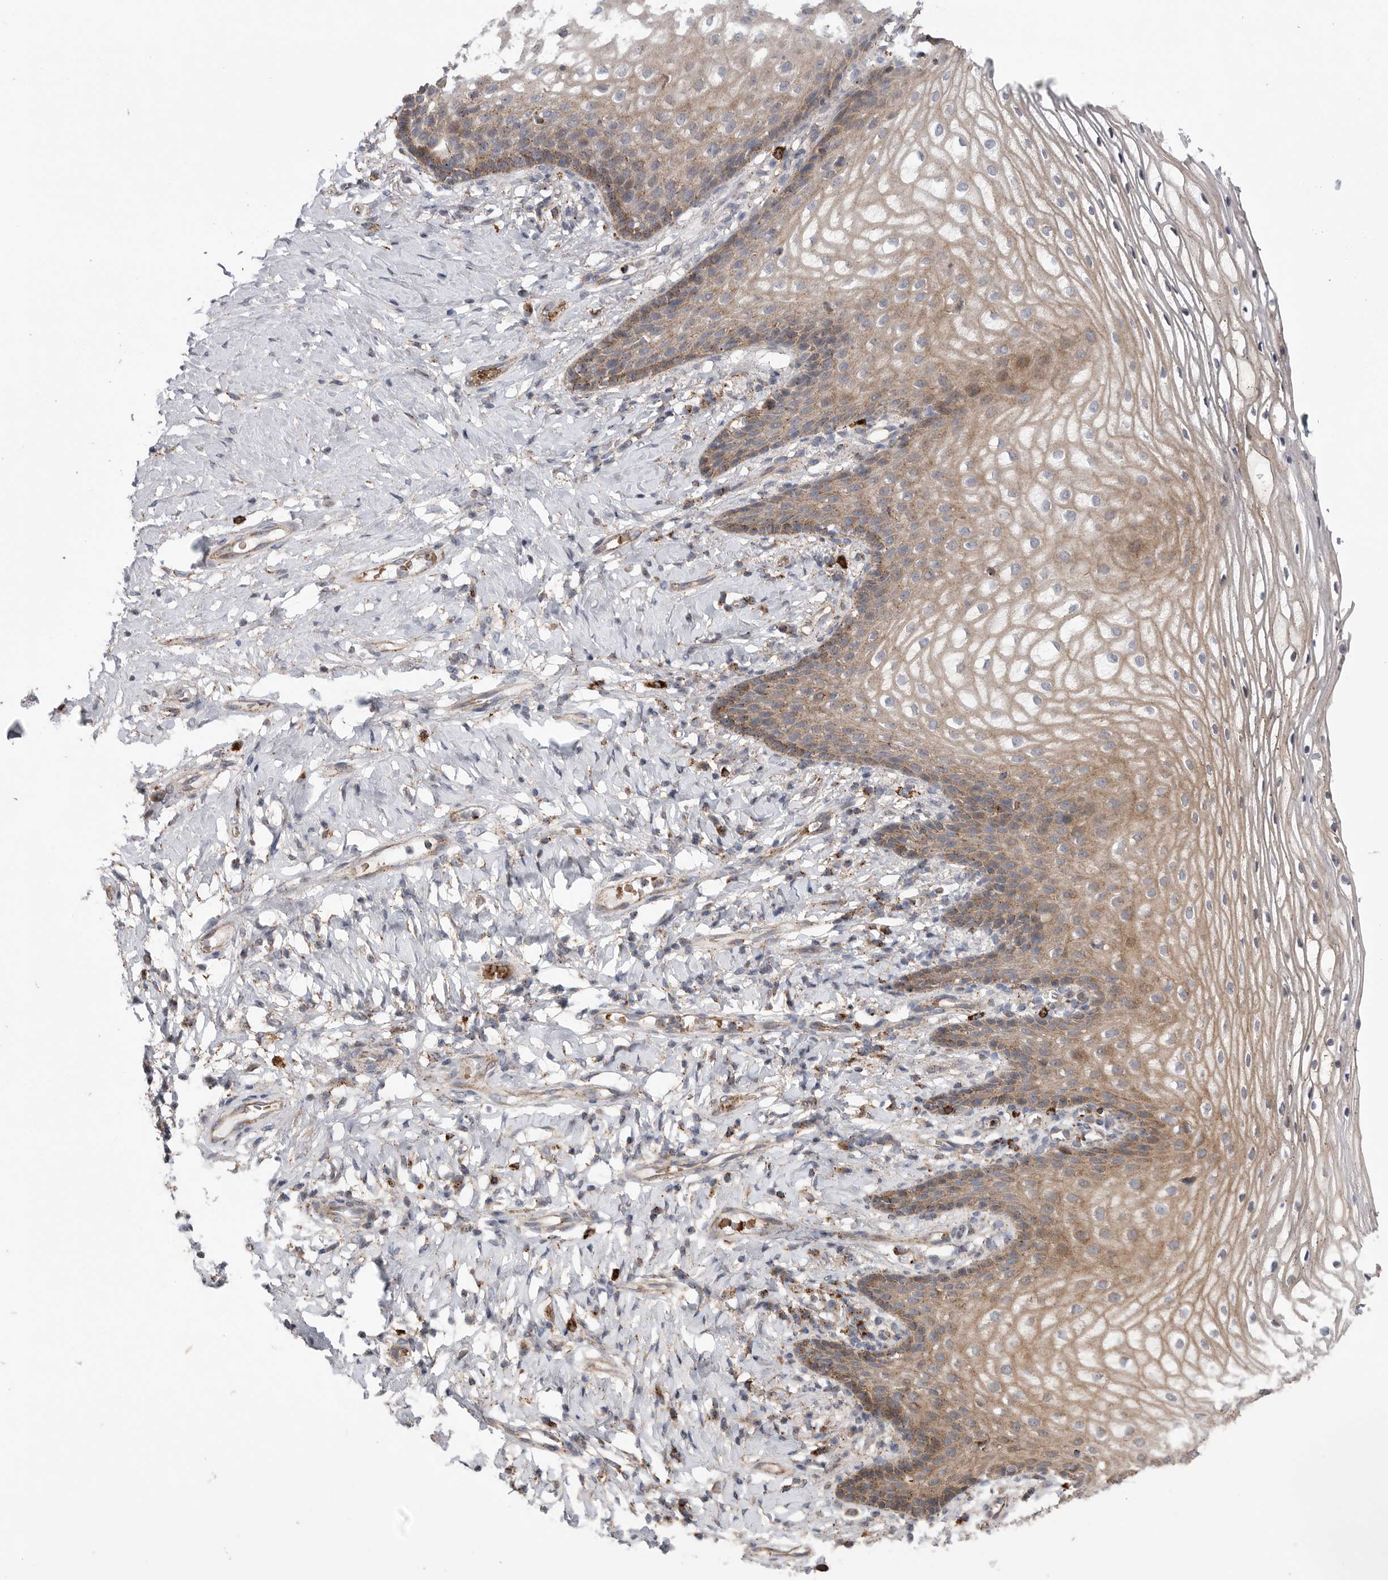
{"staining": {"intensity": "moderate", "quantity": ">75%", "location": "cytoplasmic/membranous"}, "tissue": "vagina", "cell_type": "Squamous epithelial cells", "image_type": "normal", "snomed": [{"axis": "morphology", "description": "Normal tissue, NOS"}, {"axis": "topography", "description": "Vagina"}], "caption": "Human vagina stained with a protein marker shows moderate staining in squamous epithelial cells.", "gene": "GALNS", "patient": {"sex": "female", "age": 60}}